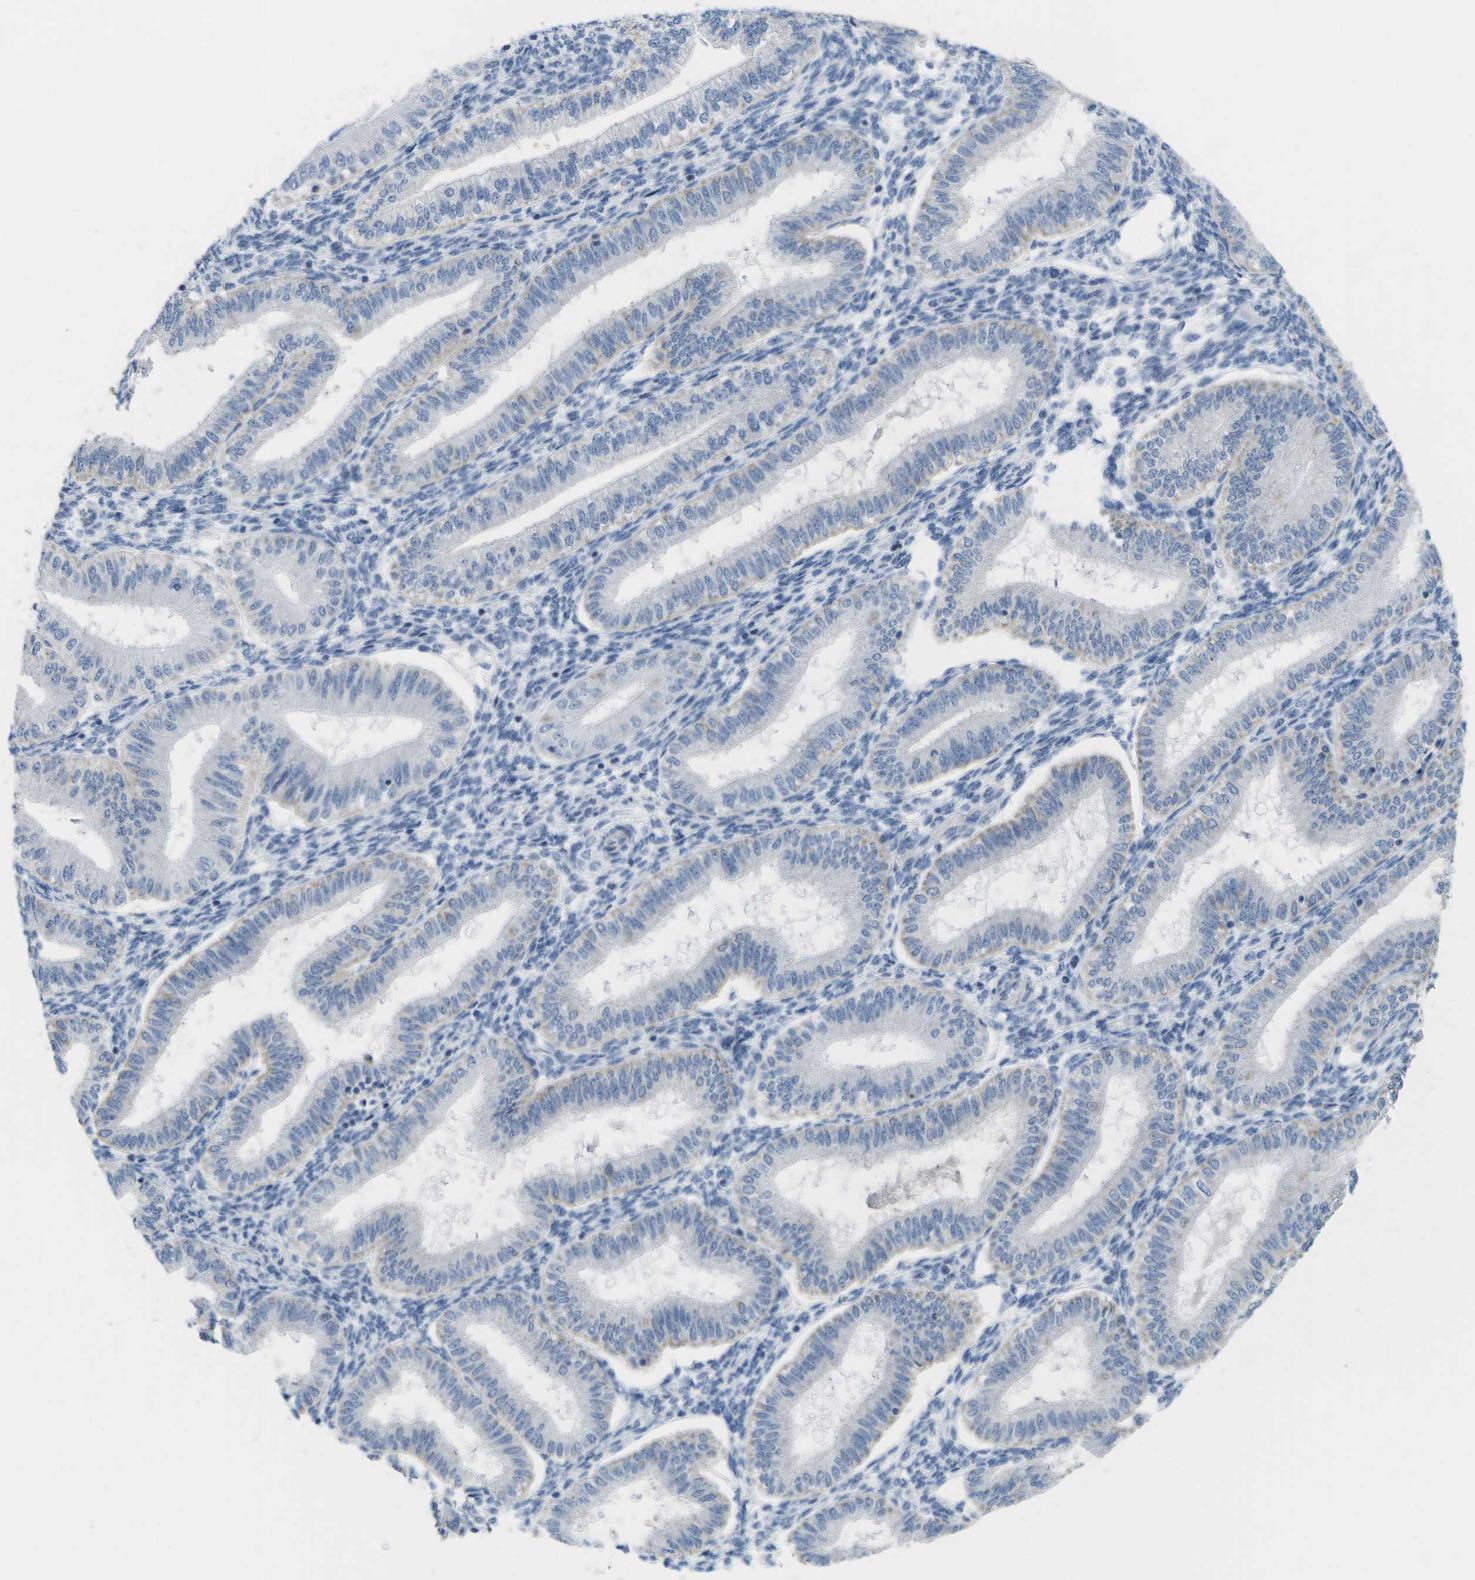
{"staining": {"intensity": "negative", "quantity": "none", "location": "none"}, "tissue": "endometrium", "cell_type": "Cells in endometrial stroma", "image_type": "normal", "snomed": [{"axis": "morphology", "description": "Normal tissue, NOS"}, {"axis": "topography", "description": "Endometrium"}], "caption": "Immunohistochemistry histopathology image of unremarkable human endometrium stained for a protein (brown), which reveals no expression in cells in endometrial stroma.", "gene": "TMEM223", "patient": {"sex": "female", "age": 39}}